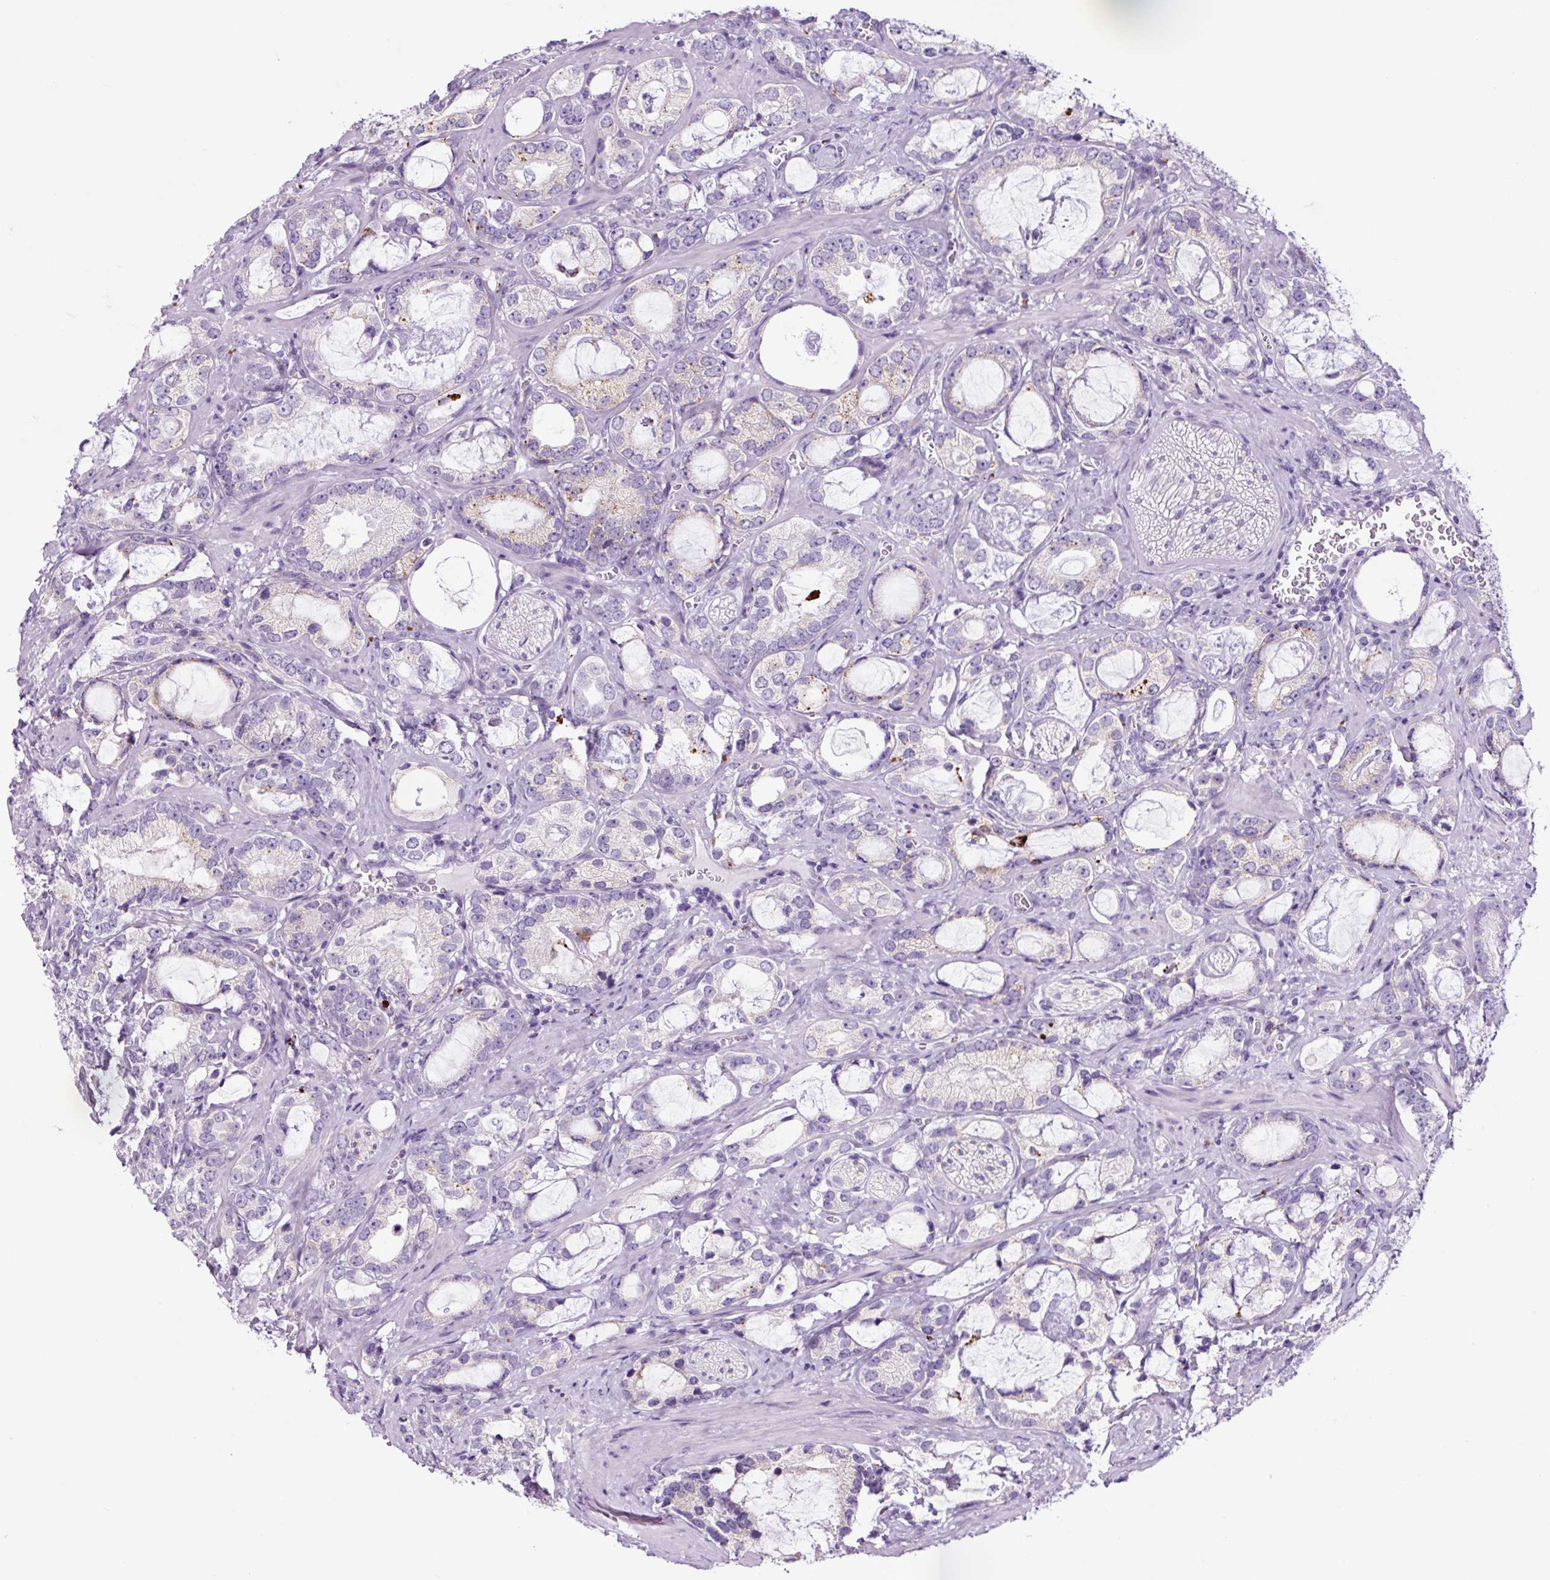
{"staining": {"intensity": "weak", "quantity": "25%-75%", "location": "cytoplasmic/membranous"}, "tissue": "prostate cancer", "cell_type": "Tumor cells", "image_type": "cancer", "snomed": [{"axis": "morphology", "description": "Adenocarcinoma, Medium grade"}, {"axis": "topography", "description": "Prostate"}], "caption": "High-magnification brightfield microscopy of medium-grade adenocarcinoma (prostate) stained with DAB (3,3'-diaminobenzidine) (brown) and counterstained with hematoxylin (blue). tumor cells exhibit weak cytoplasmic/membranous expression is appreciated in about25%-75% of cells. (DAB IHC, brown staining for protein, blue staining for nuclei).", "gene": "LCN10", "patient": {"sex": "male", "age": 57}}